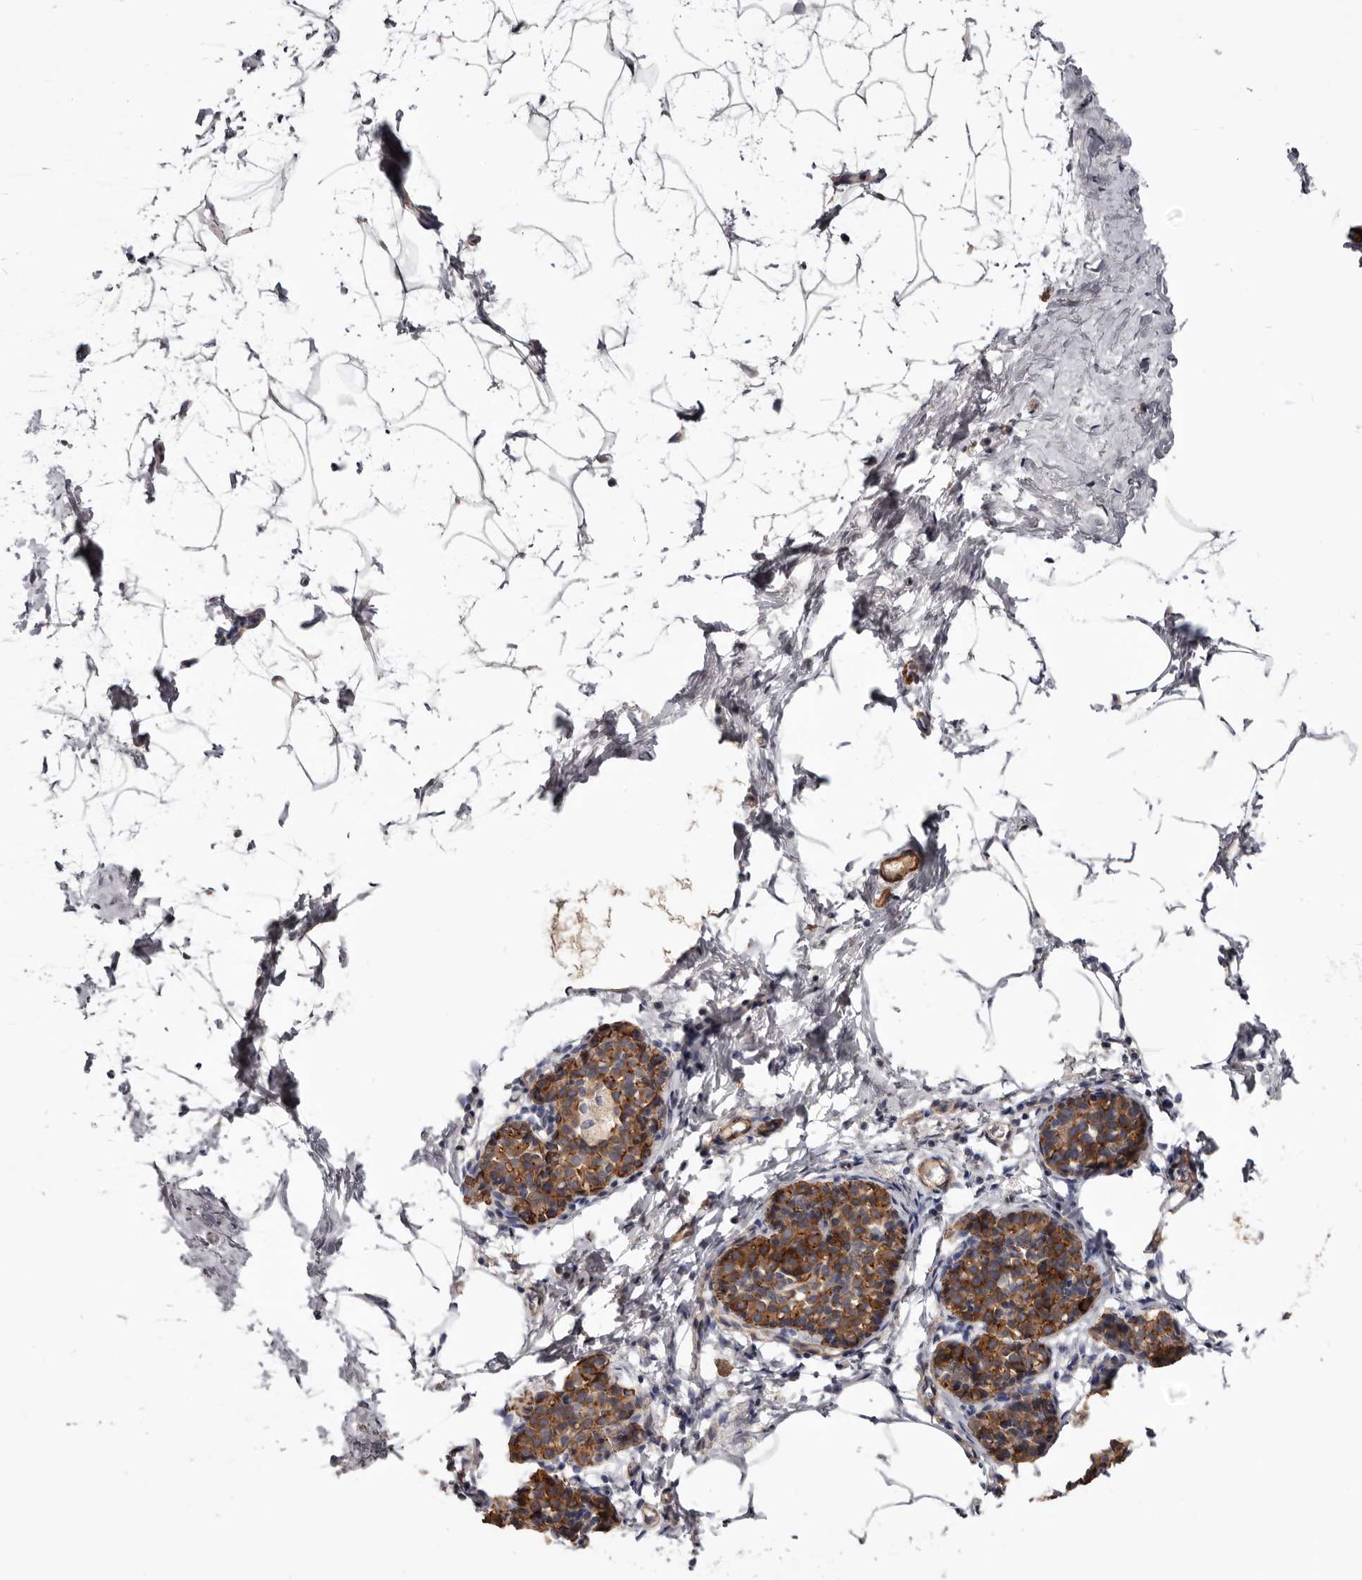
{"staining": {"intensity": "weak", "quantity": ">75%", "location": "cytoplasmic/membranous"}, "tissue": "breast", "cell_type": "Adipocytes", "image_type": "normal", "snomed": [{"axis": "morphology", "description": "Normal tissue, NOS"}, {"axis": "morphology", "description": "Lobular carcinoma"}, {"axis": "topography", "description": "Breast"}], "caption": "Unremarkable breast exhibits weak cytoplasmic/membranous expression in about >75% of adipocytes.", "gene": "CGN", "patient": {"sex": "female", "age": 62}}